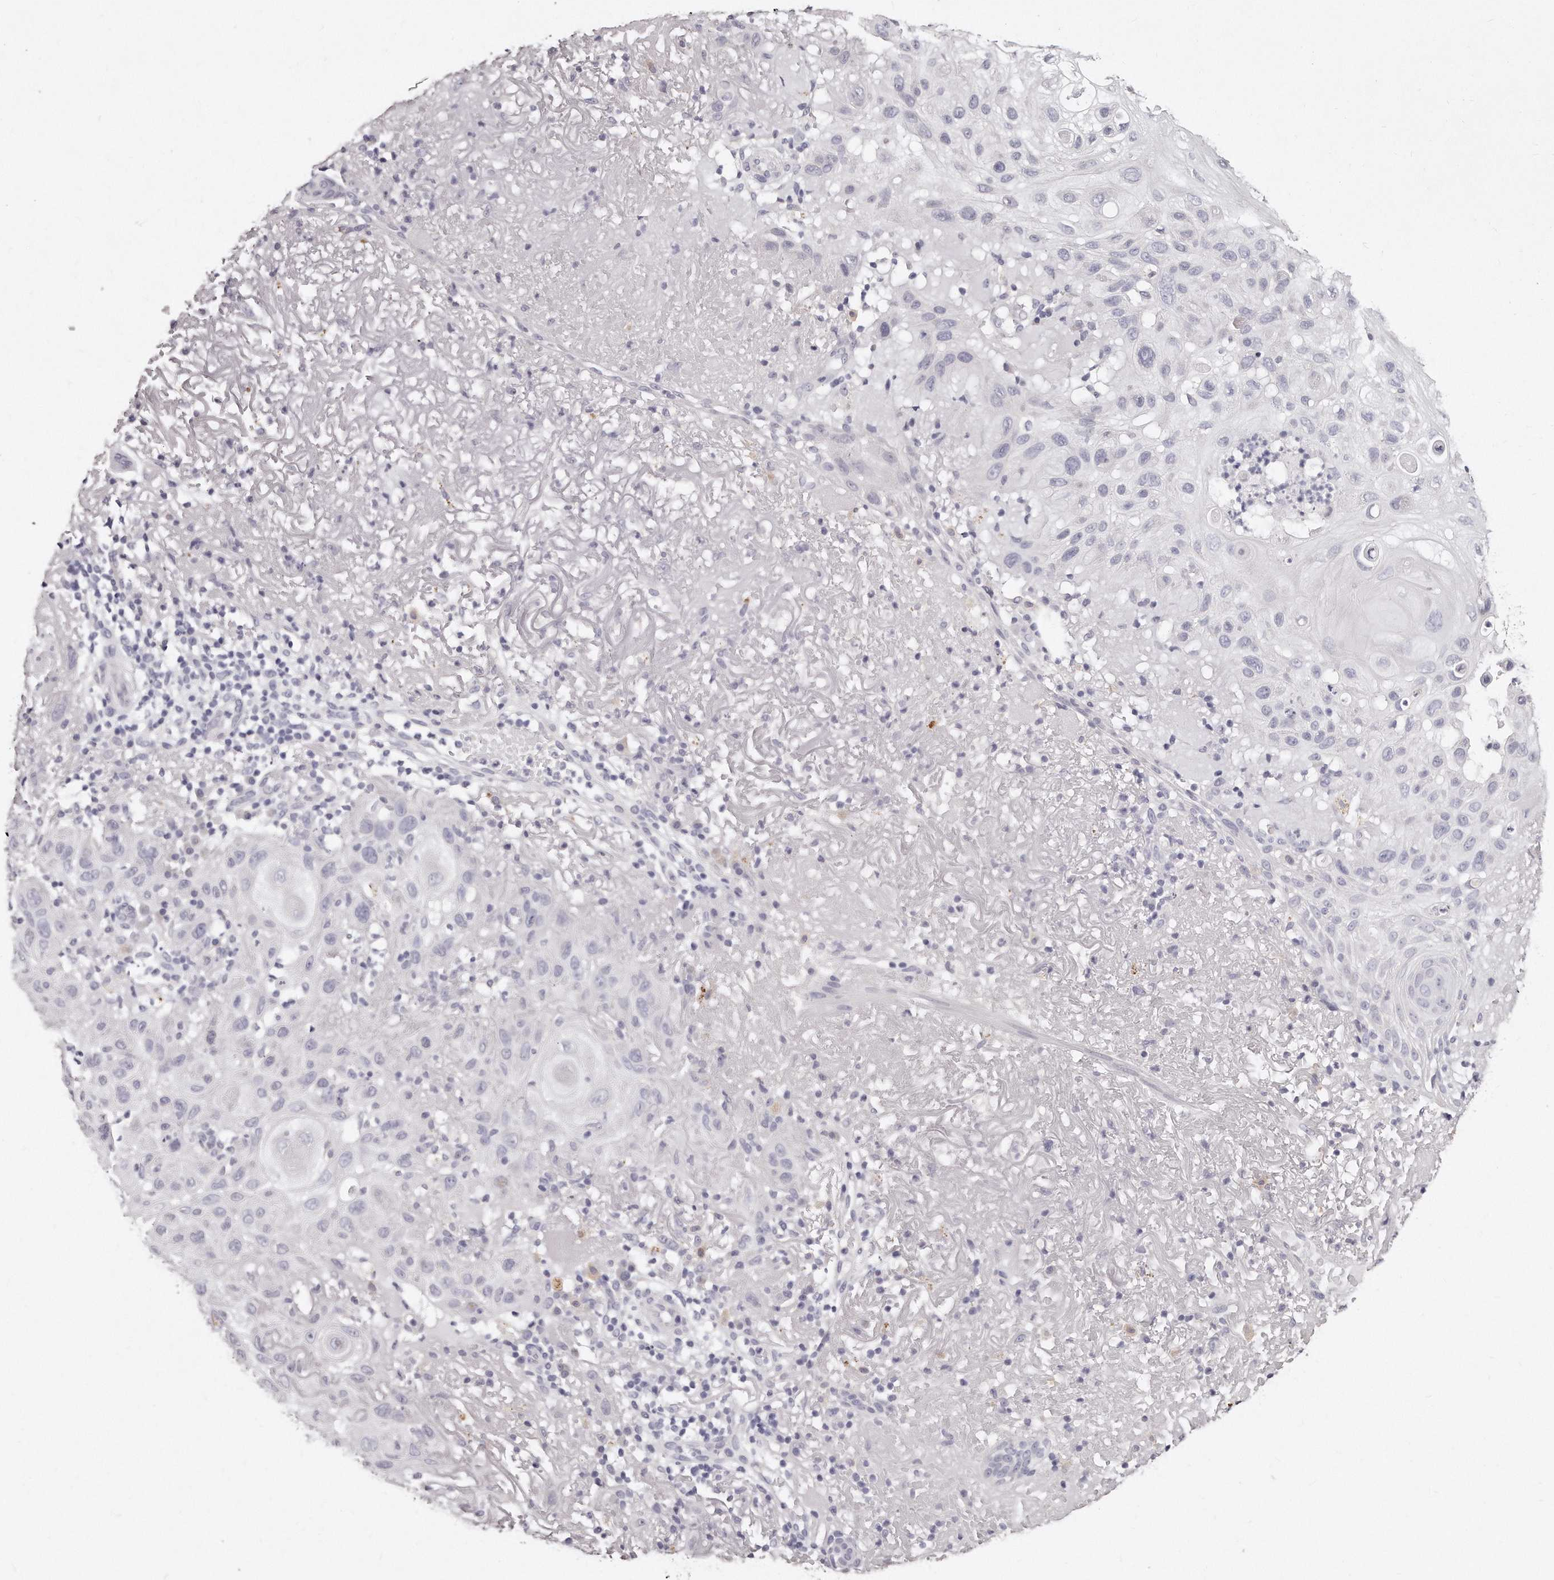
{"staining": {"intensity": "negative", "quantity": "none", "location": "none"}, "tissue": "skin cancer", "cell_type": "Tumor cells", "image_type": "cancer", "snomed": [{"axis": "morphology", "description": "Normal tissue, NOS"}, {"axis": "morphology", "description": "Squamous cell carcinoma, NOS"}, {"axis": "topography", "description": "Skin"}], "caption": "Tumor cells are negative for brown protein staining in skin cancer.", "gene": "GDA", "patient": {"sex": "female", "age": 96}}